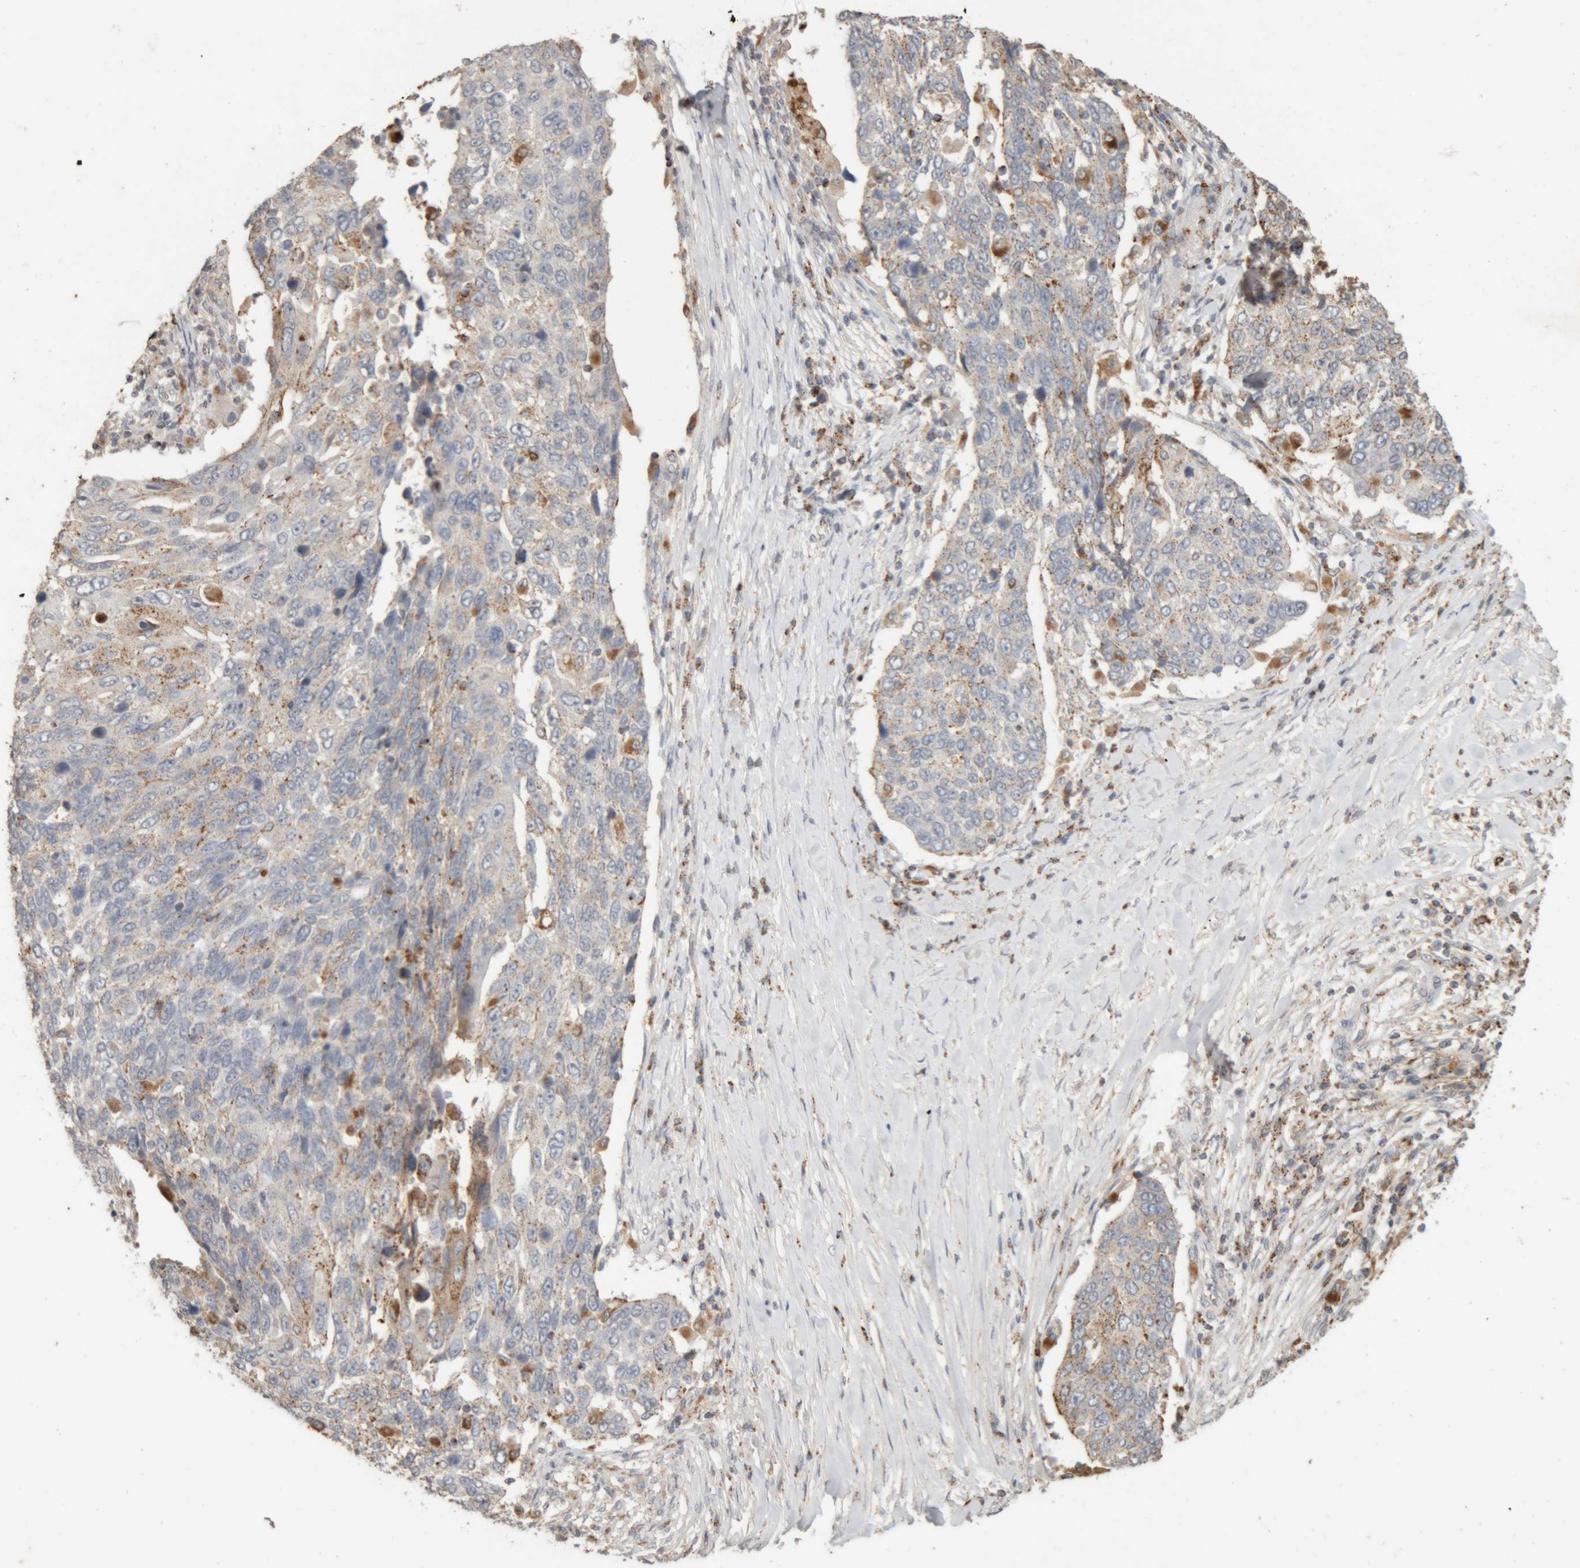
{"staining": {"intensity": "negative", "quantity": "none", "location": "none"}, "tissue": "lung cancer", "cell_type": "Tumor cells", "image_type": "cancer", "snomed": [{"axis": "morphology", "description": "Squamous cell carcinoma, NOS"}, {"axis": "topography", "description": "Lung"}], "caption": "A high-resolution photomicrograph shows immunohistochemistry (IHC) staining of lung cancer (squamous cell carcinoma), which shows no significant positivity in tumor cells. (Stains: DAB (3,3'-diaminobenzidine) immunohistochemistry with hematoxylin counter stain, Microscopy: brightfield microscopy at high magnification).", "gene": "ARSA", "patient": {"sex": "male", "age": 66}}